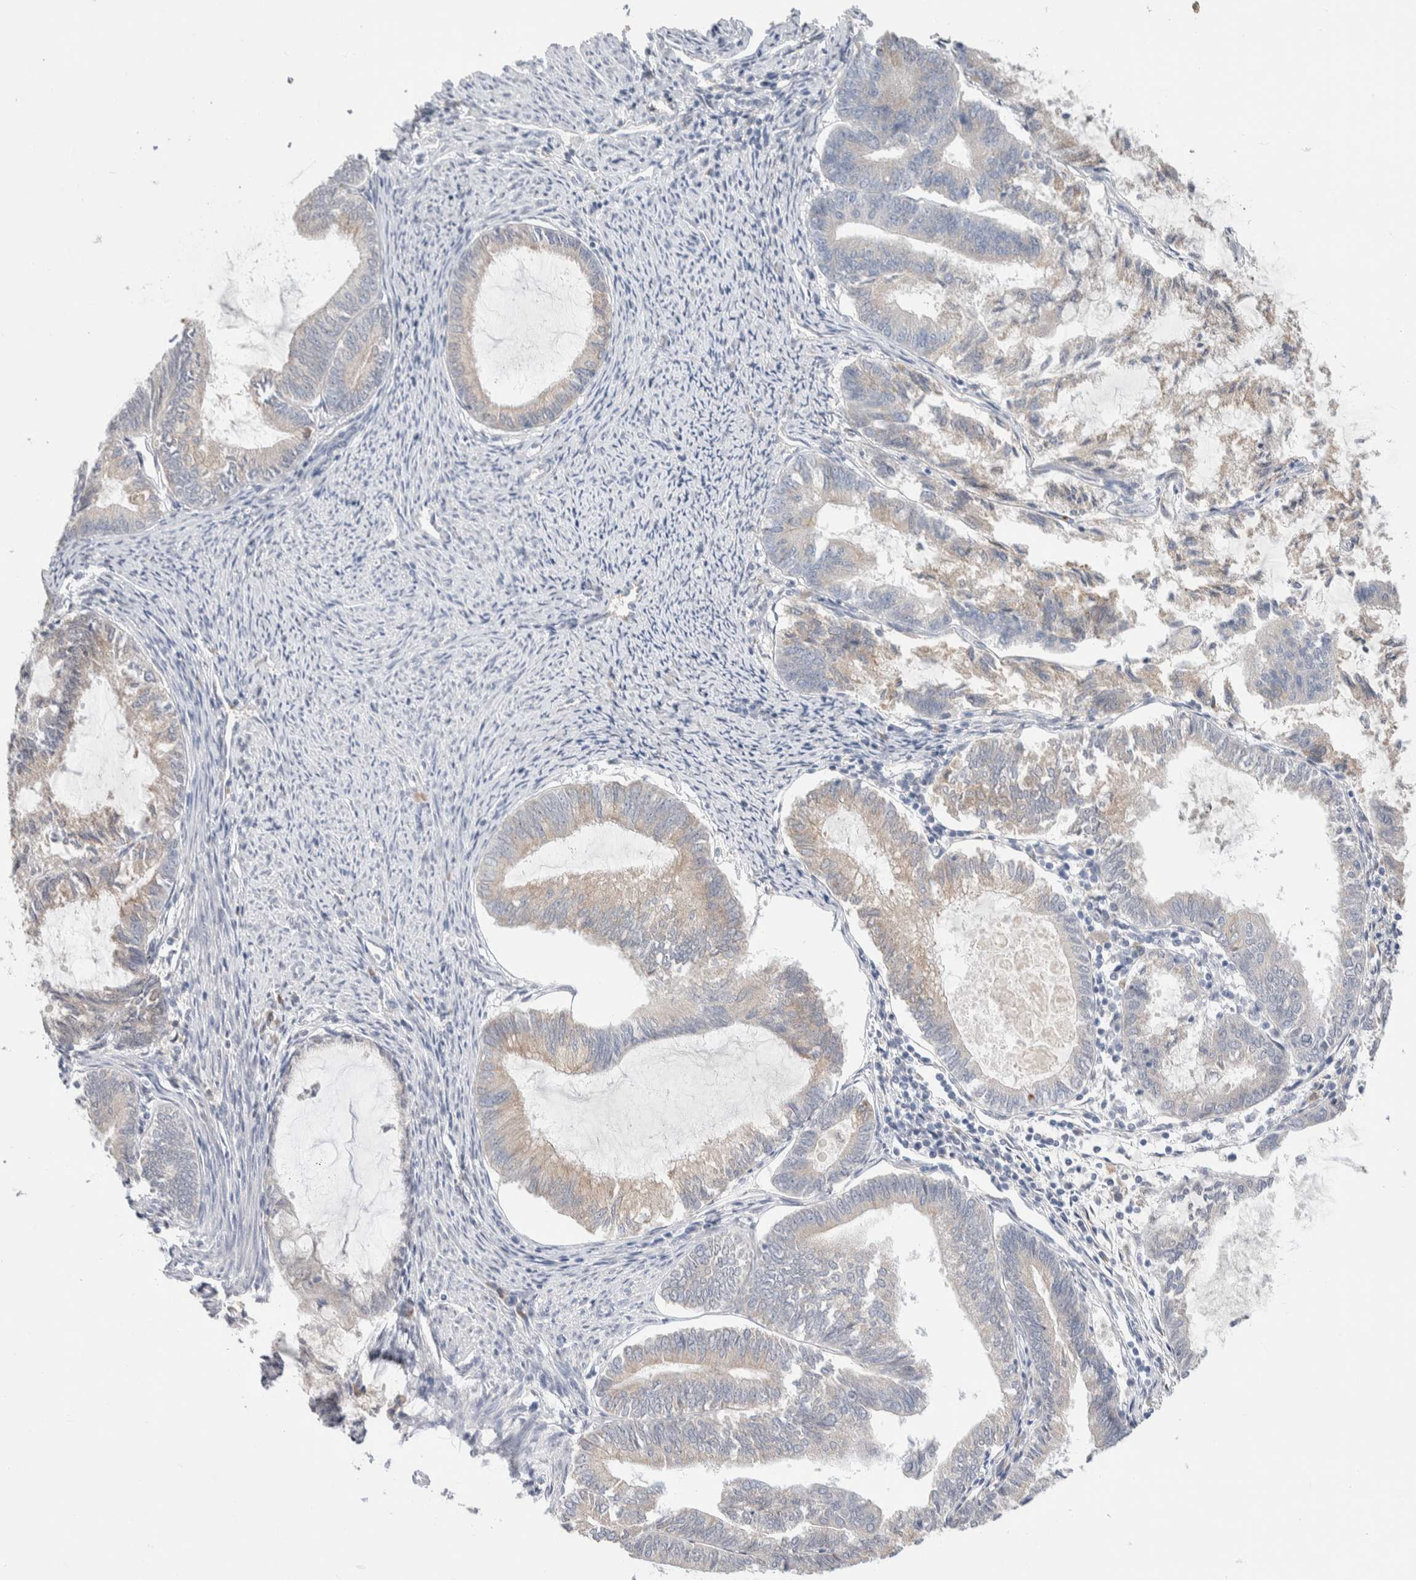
{"staining": {"intensity": "weak", "quantity": "25%-75%", "location": "cytoplasmic/membranous"}, "tissue": "endometrial cancer", "cell_type": "Tumor cells", "image_type": "cancer", "snomed": [{"axis": "morphology", "description": "Adenocarcinoma, NOS"}, {"axis": "topography", "description": "Endometrium"}], "caption": "DAB immunohistochemical staining of human endometrial cancer (adenocarcinoma) demonstrates weak cytoplasmic/membranous protein staining in about 25%-75% of tumor cells.", "gene": "RUSF1", "patient": {"sex": "female", "age": 86}}